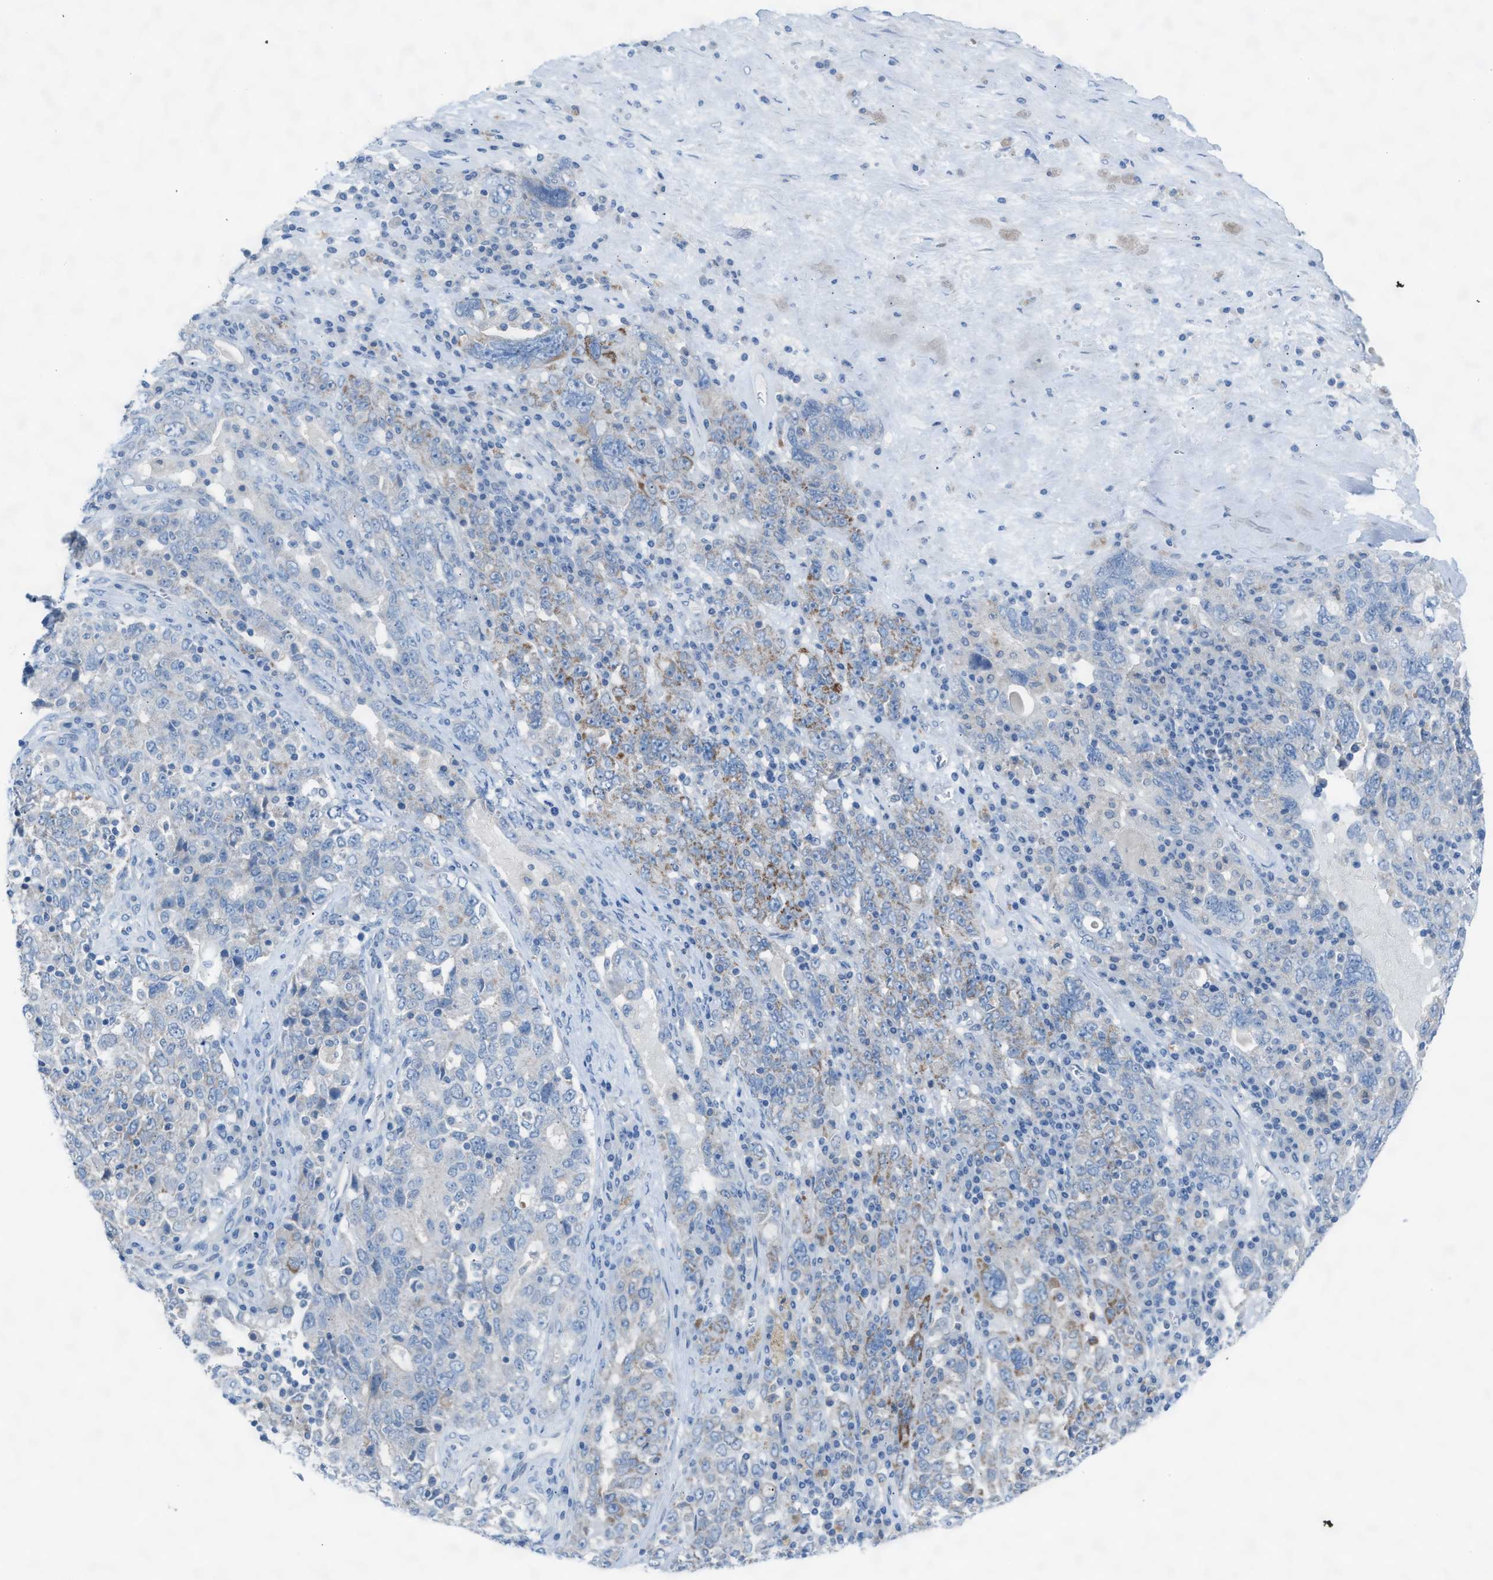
{"staining": {"intensity": "moderate", "quantity": "<25%", "location": "cytoplasmic/membranous"}, "tissue": "ovarian cancer", "cell_type": "Tumor cells", "image_type": "cancer", "snomed": [{"axis": "morphology", "description": "Carcinoma, endometroid"}, {"axis": "topography", "description": "Ovary"}], "caption": "IHC micrograph of neoplastic tissue: ovarian cancer (endometroid carcinoma) stained using immunohistochemistry (IHC) demonstrates low levels of moderate protein expression localized specifically in the cytoplasmic/membranous of tumor cells, appearing as a cytoplasmic/membranous brown color.", "gene": "ASPA", "patient": {"sex": "female", "age": 62}}